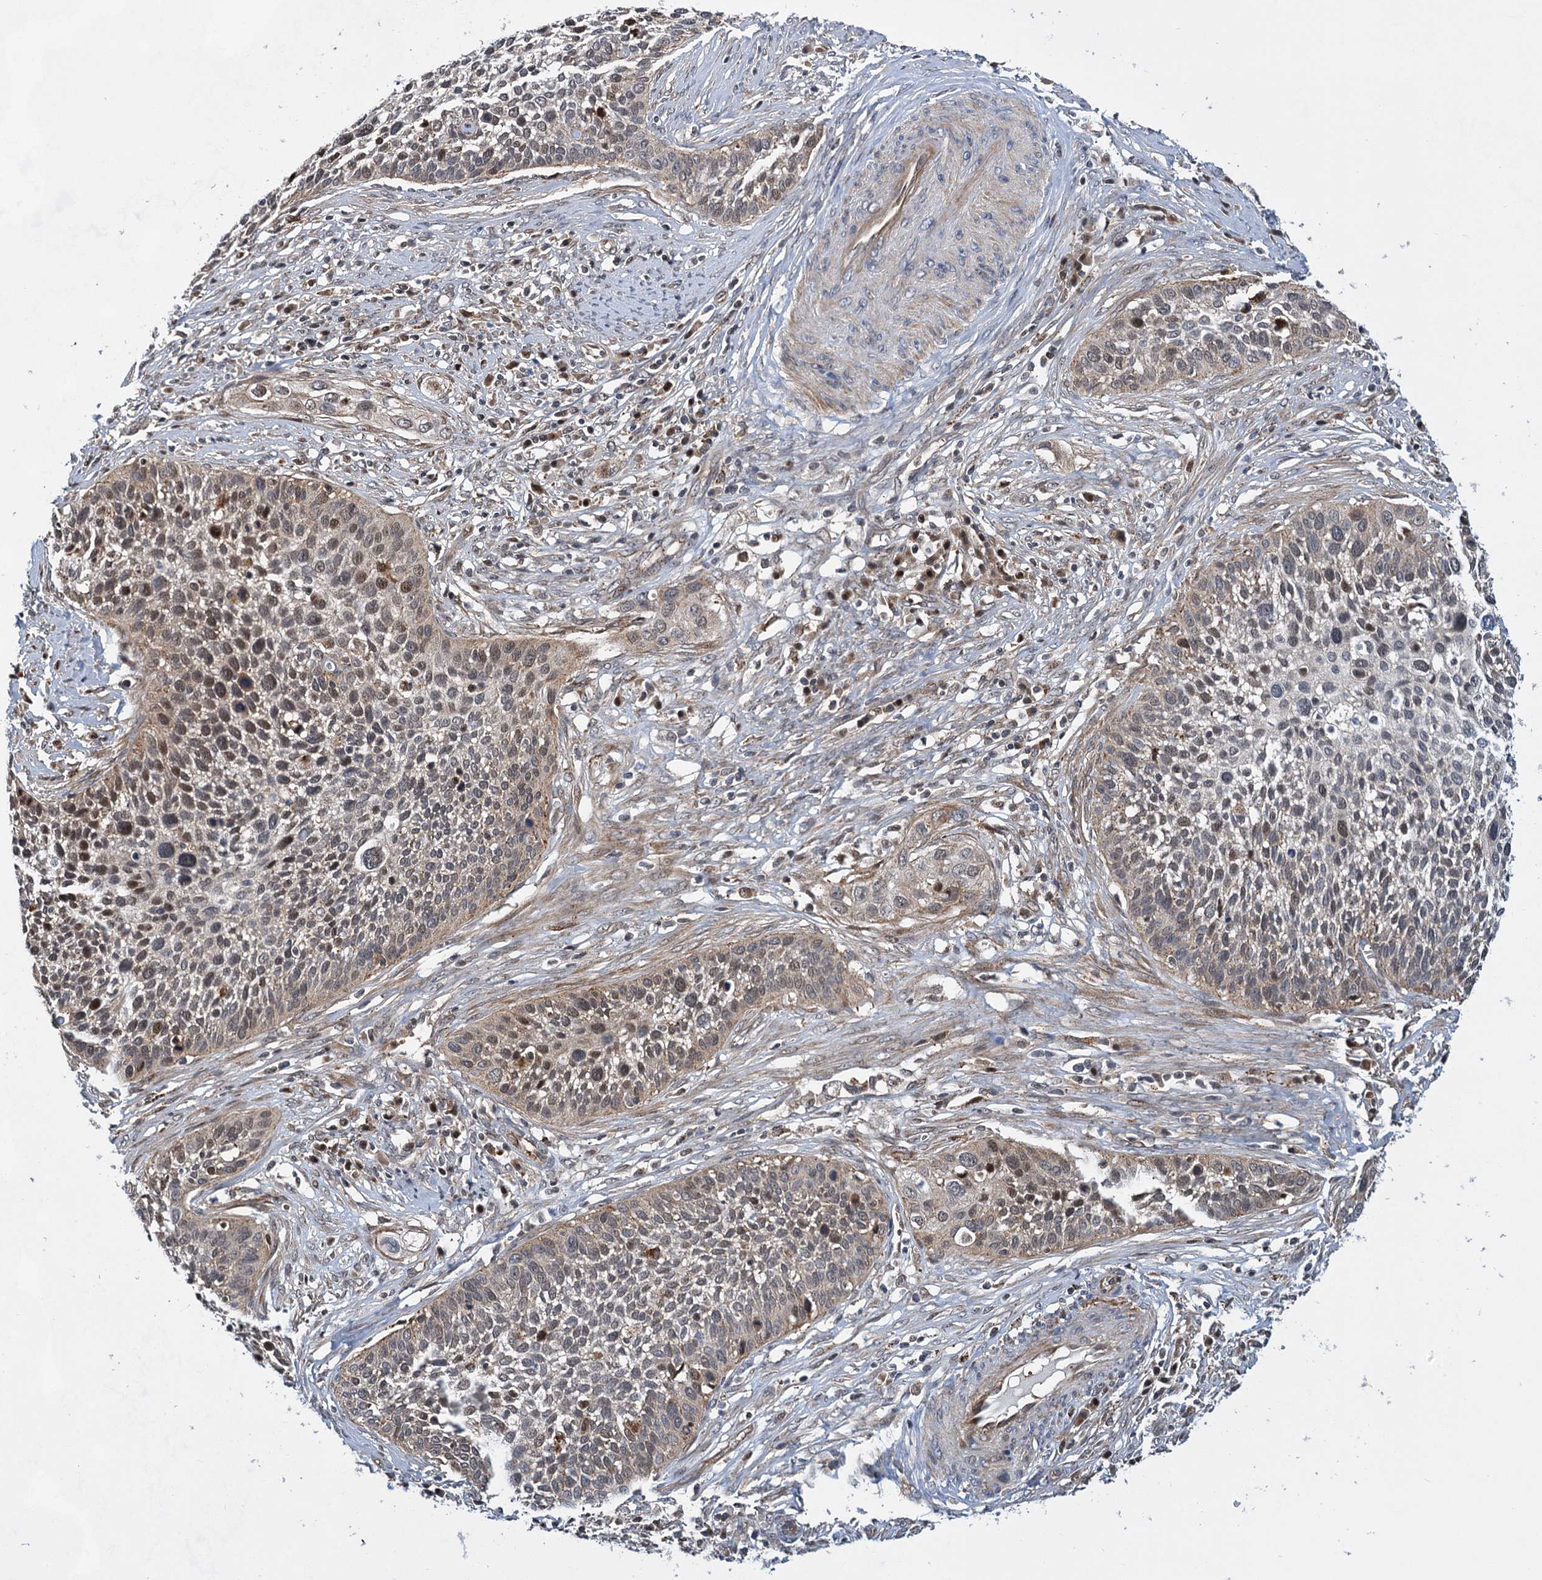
{"staining": {"intensity": "moderate", "quantity": "<25%", "location": "nuclear"}, "tissue": "cervical cancer", "cell_type": "Tumor cells", "image_type": "cancer", "snomed": [{"axis": "morphology", "description": "Squamous cell carcinoma, NOS"}, {"axis": "topography", "description": "Cervix"}], "caption": "Cervical cancer (squamous cell carcinoma) stained for a protein reveals moderate nuclear positivity in tumor cells.", "gene": "GPBP1", "patient": {"sex": "female", "age": 34}}